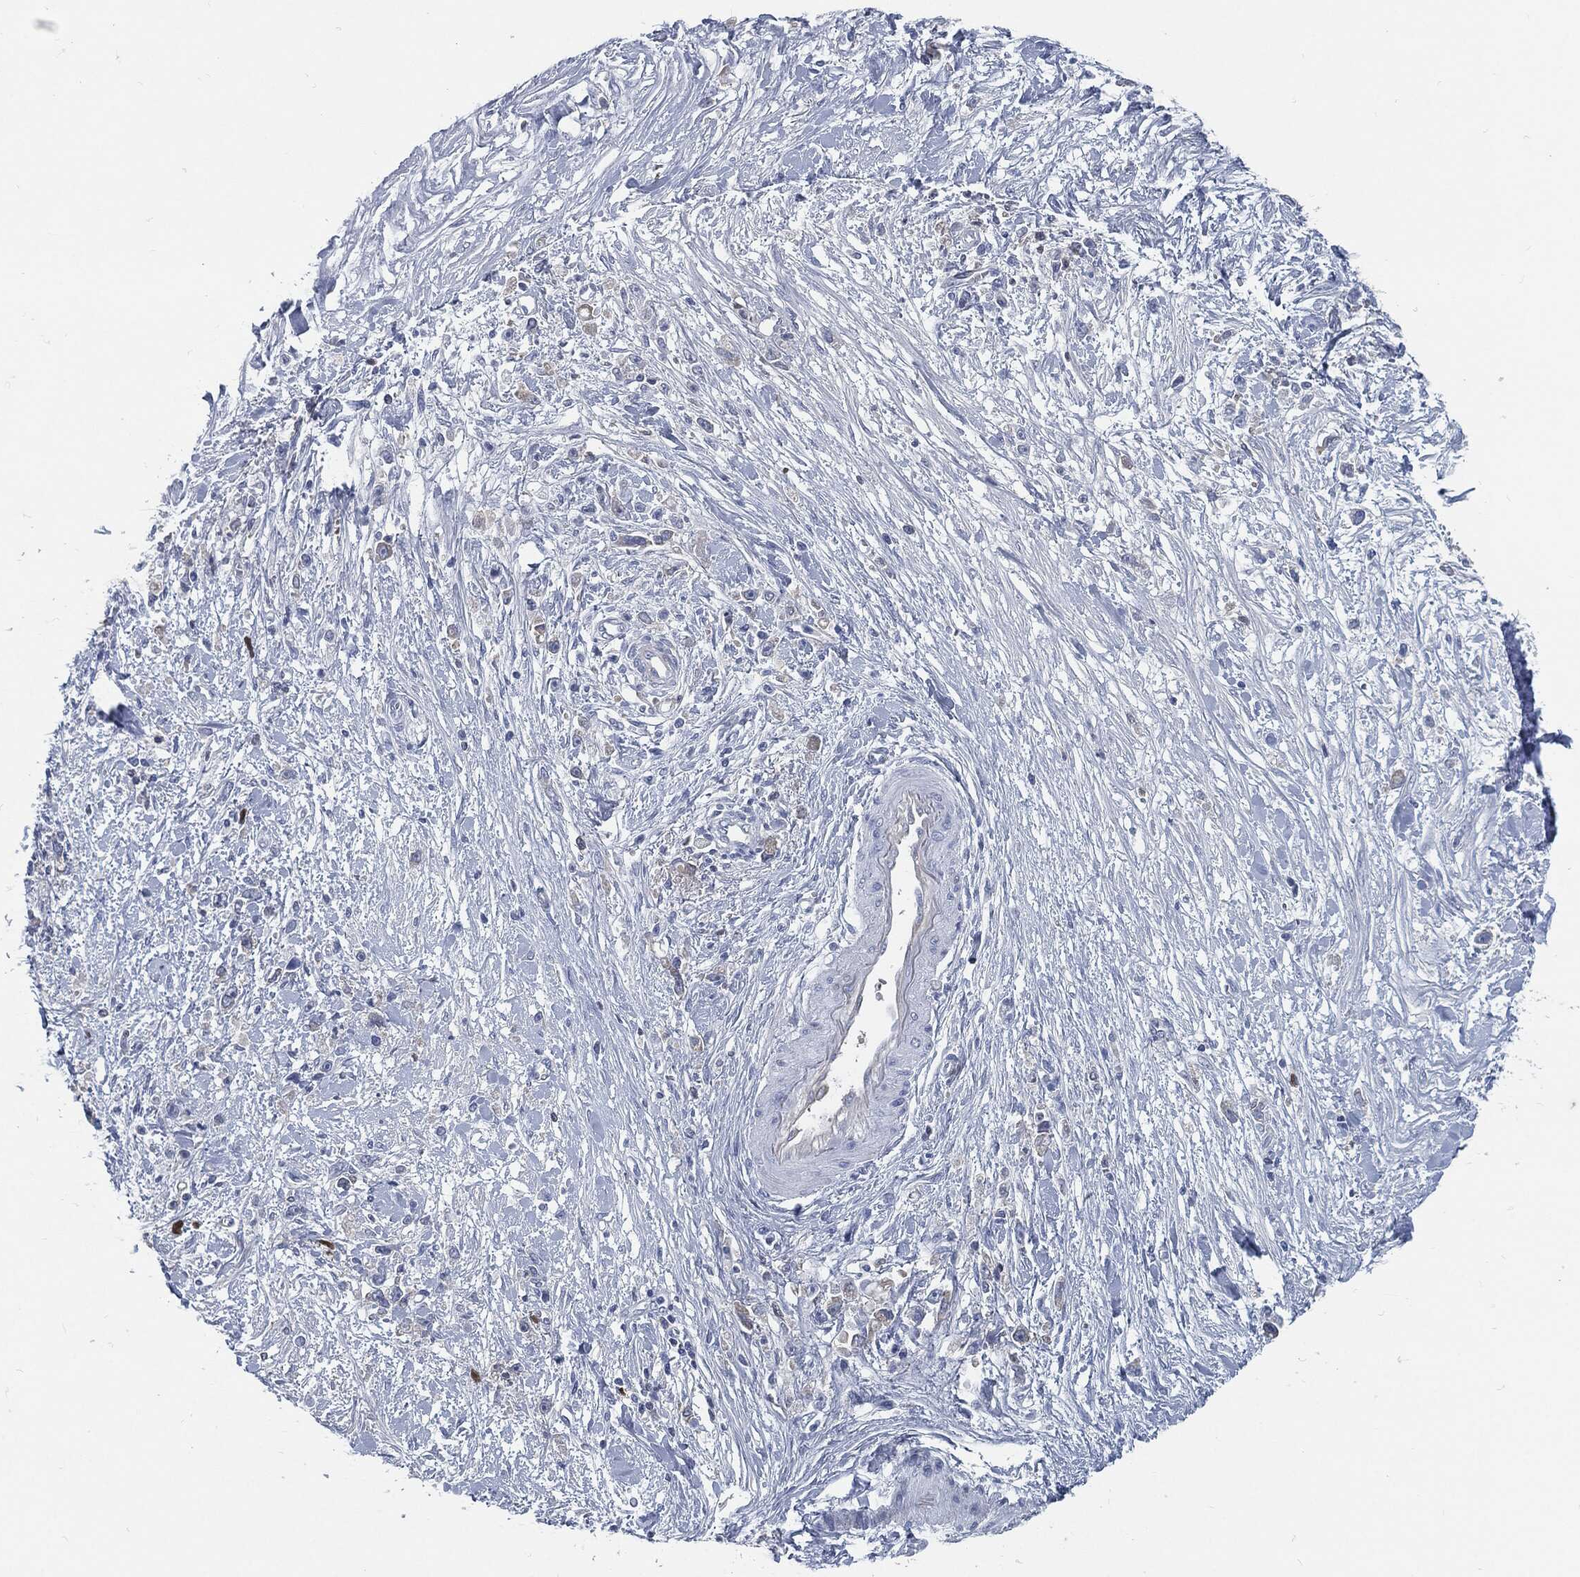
{"staining": {"intensity": "negative", "quantity": "none", "location": "none"}, "tissue": "stomach cancer", "cell_type": "Tumor cells", "image_type": "cancer", "snomed": [{"axis": "morphology", "description": "Adenocarcinoma, NOS"}, {"axis": "topography", "description": "Stomach"}], "caption": "Protein analysis of adenocarcinoma (stomach) demonstrates no significant expression in tumor cells. (Brightfield microscopy of DAB (3,3'-diaminobenzidine) immunohistochemistry (IHC) at high magnification).", "gene": "MST1", "patient": {"sex": "female", "age": 59}}